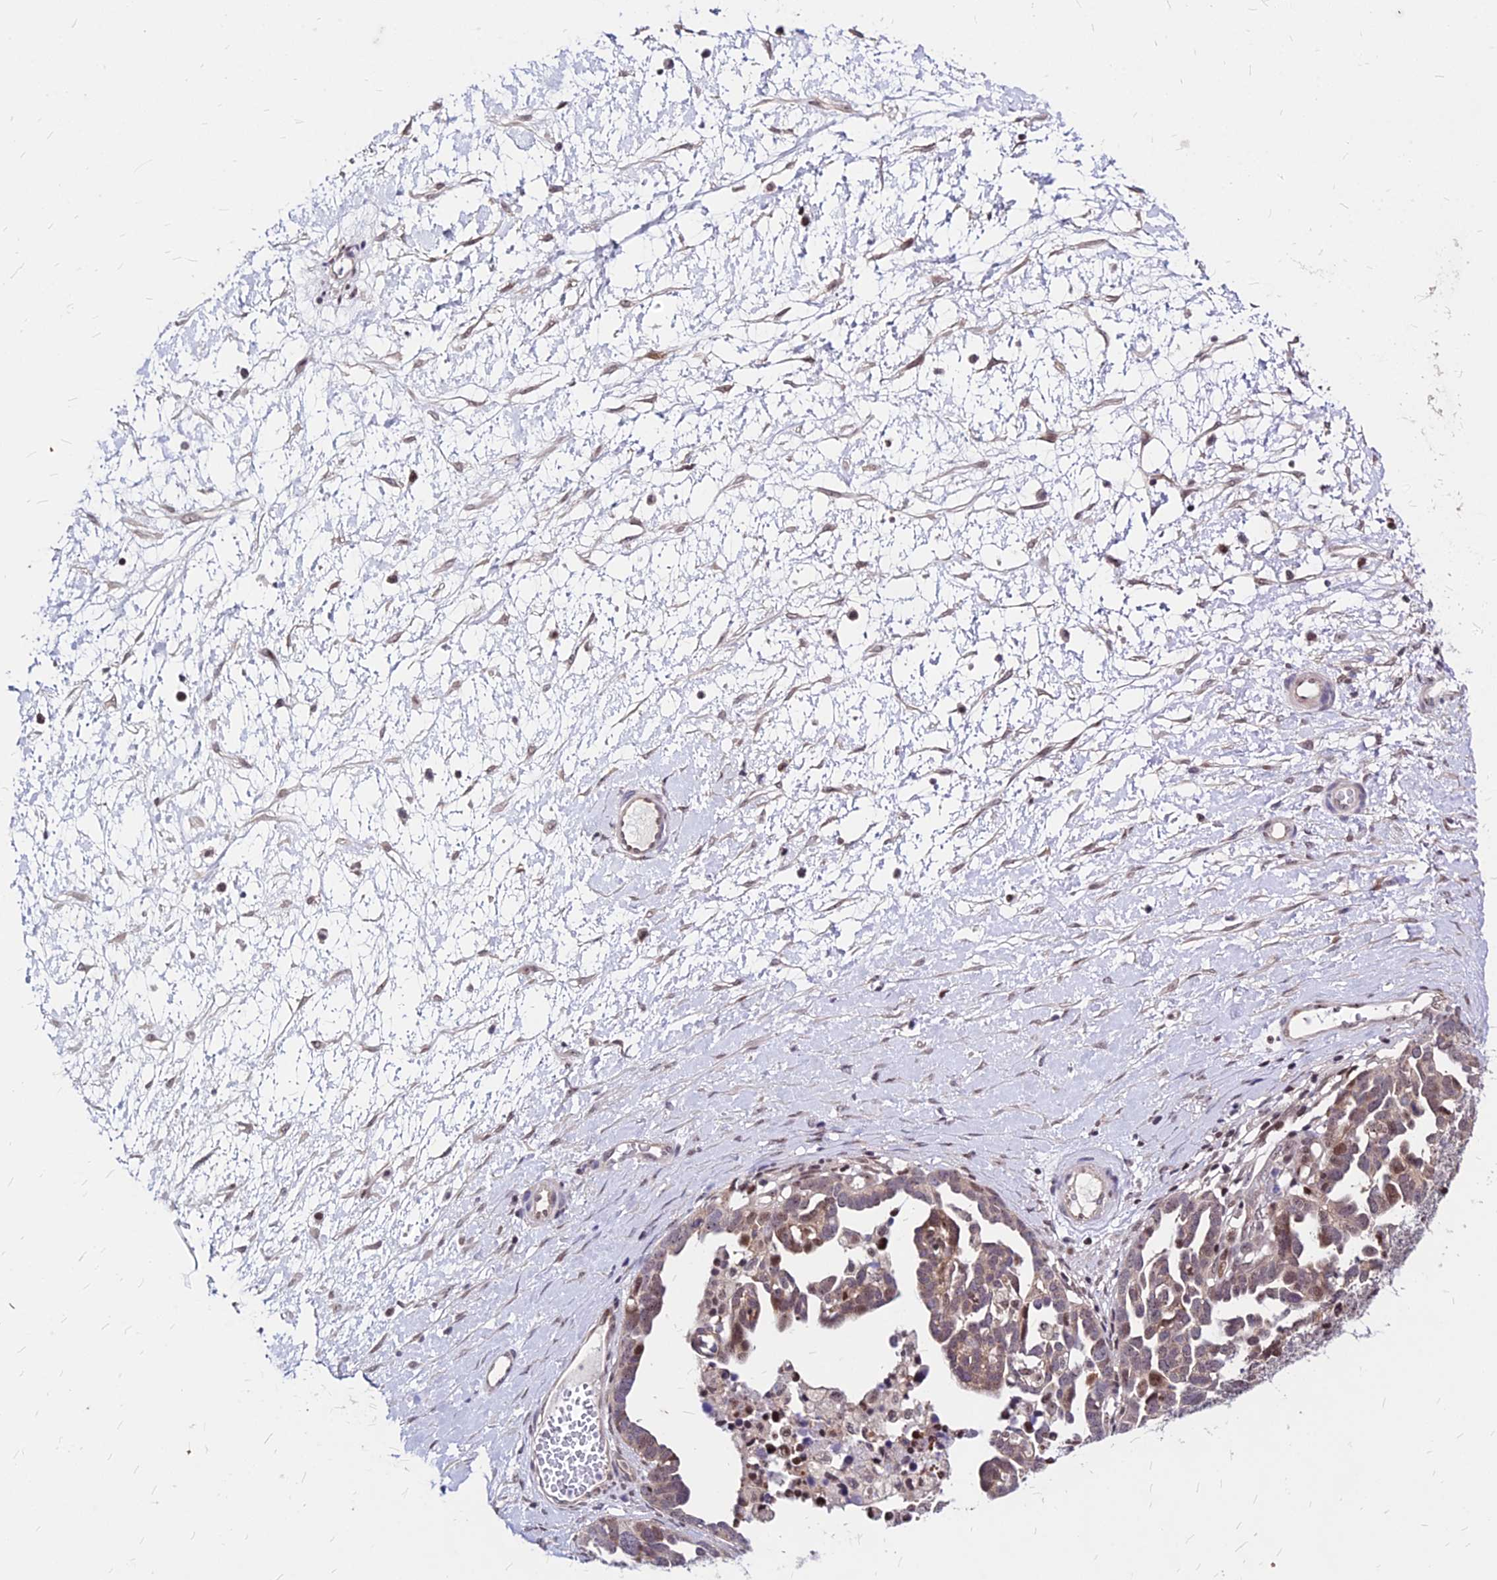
{"staining": {"intensity": "moderate", "quantity": "<25%", "location": "nuclear"}, "tissue": "ovarian cancer", "cell_type": "Tumor cells", "image_type": "cancer", "snomed": [{"axis": "morphology", "description": "Cystadenocarcinoma, serous, NOS"}, {"axis": "topography", "description": "Ovary"}], "caption": "Ovarian cancer stained with immunohistochemistry (IHC) reveals moderate nuclear expression in approximately <25% of tumor cells.", "gene": "DDX55", "patient": {"sex": "female", "age": 54}}